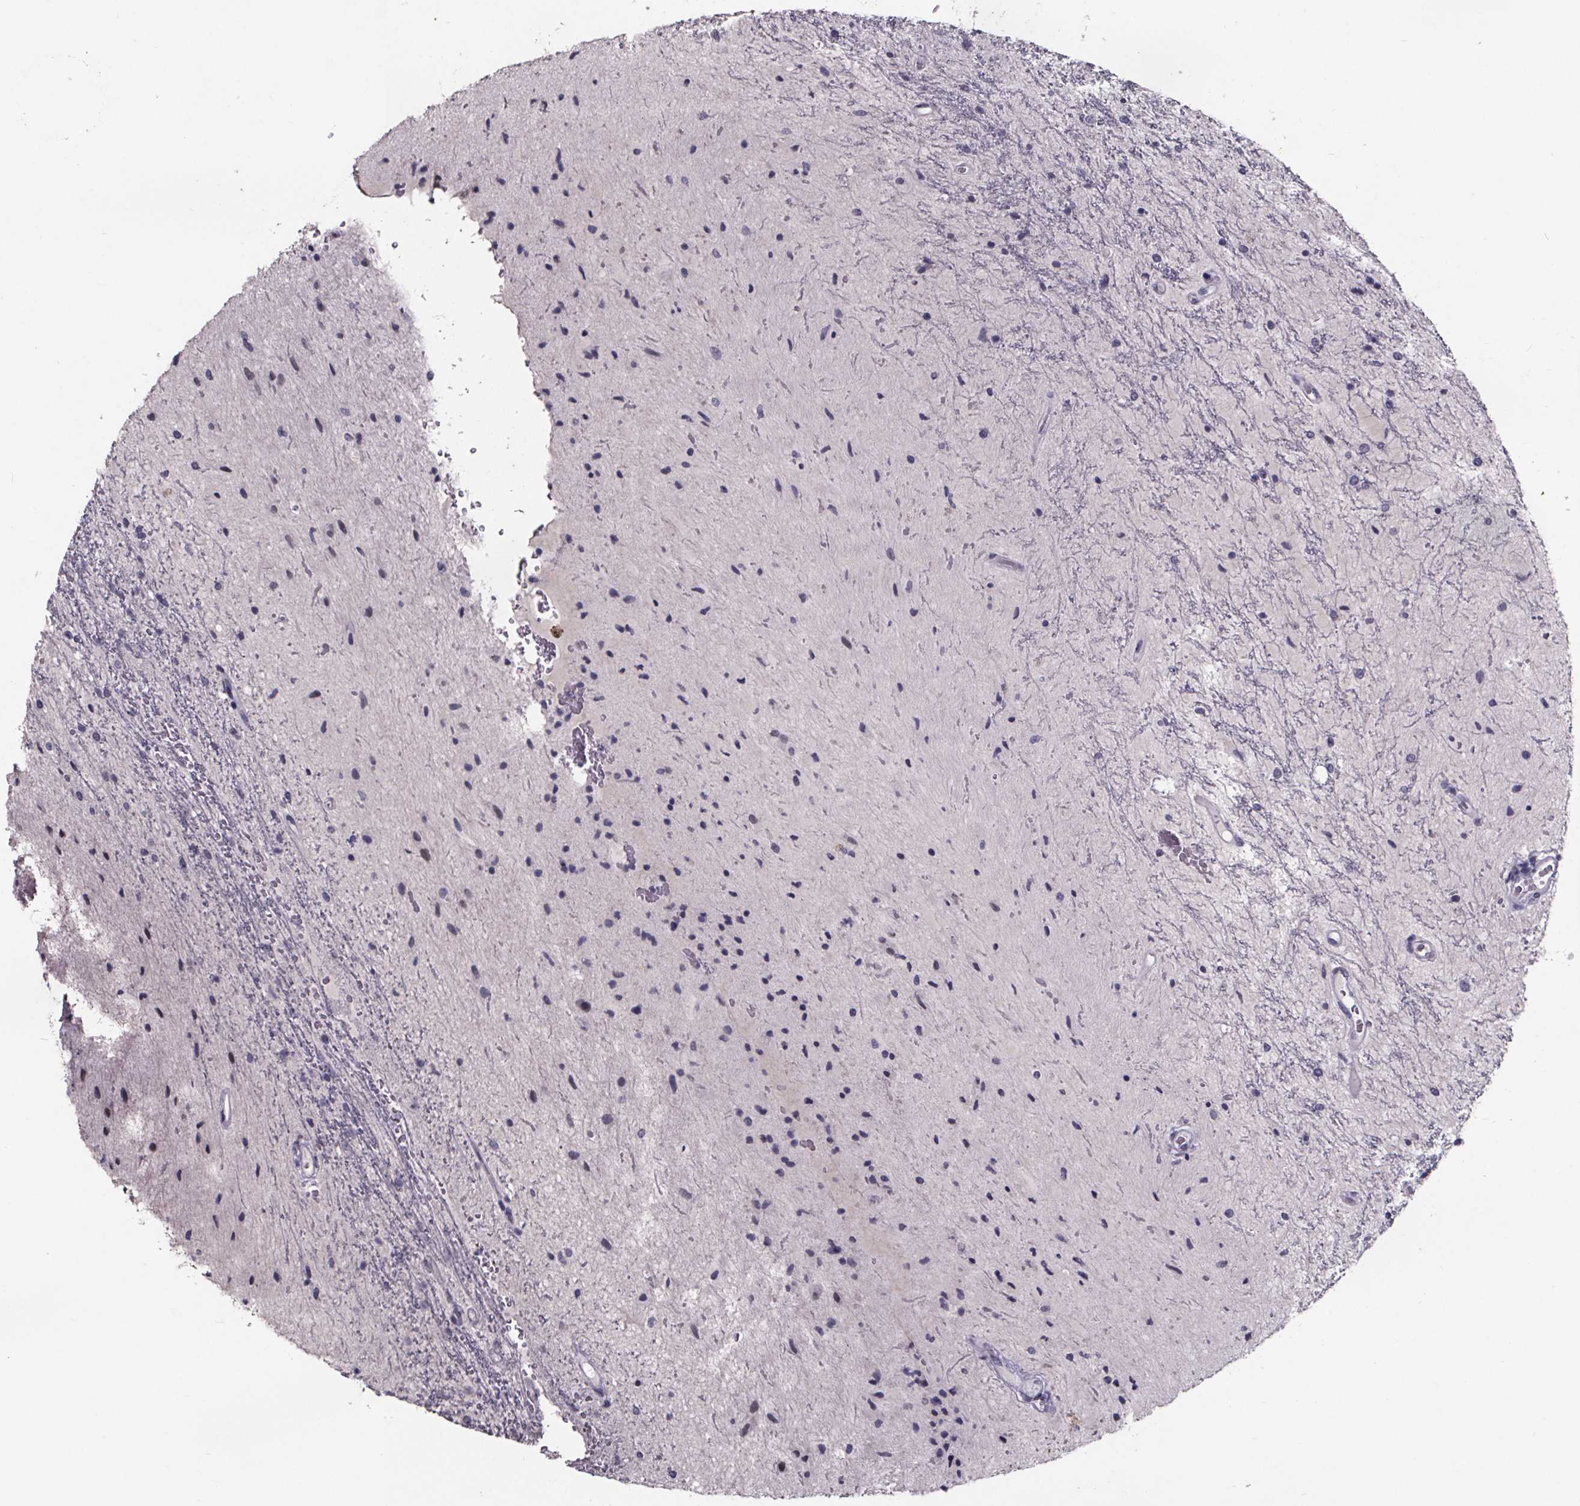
{"staining": {"intensity": "negative", "quantity": "none", "location": "none"}, "tissue": "glioma", "cell_type": "Tumor cells", "image_type": "cancer", "snomed": [{"axis": "morphology", "description": "Glioma, malignant, Low grade"}, {"axis": "topography", "description": "Cerebellum"}], "caption": "Tumor cells are negative for brown protein staining in glioma. Brightfield microscopy of immunohistochemistry (IHC) stained with DAB (3,3'-diaminobenzidine) (brown) and hematoxylin (blue), captured at high magnification.", "gene": "AR", "patient": {"sex": "female", "age": 14}}